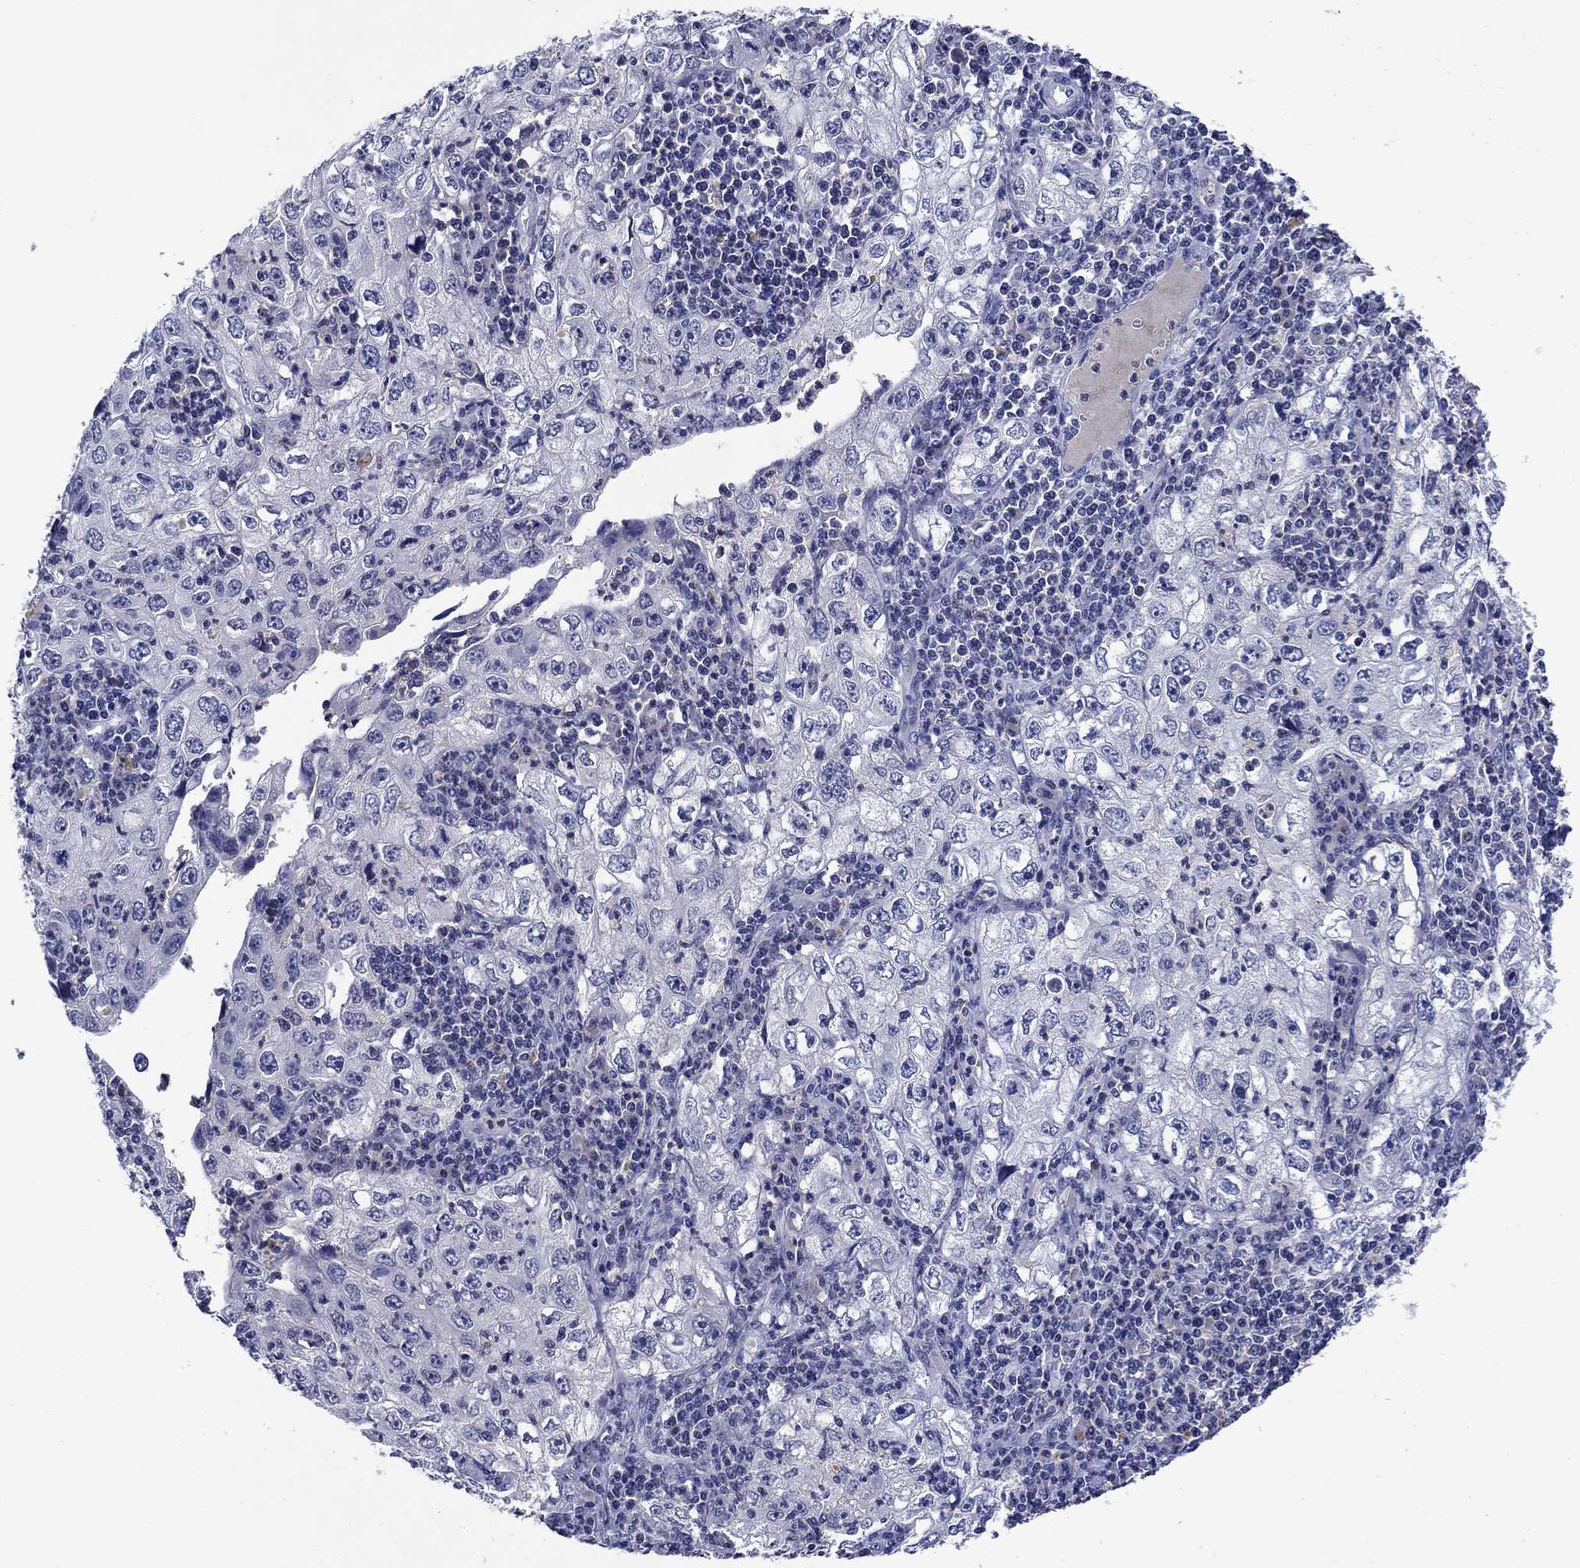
{"staining": {"intensity": "negative", "quantity": "none", "location": "none"}, "tissue": "cervical cancer", "cell_type": "Tumor cells", "image_type": "cancer", "snomed": [{"axis": "morphology", "description": "Squamous cell carcinoma, NOS"}, {"axis": "topography", "description": "Cervix"}], "caption": "High power microscopy image of an immunohistochemistry micrograph of cervical cancer (squamous cell carcinoma), revealing no significant staining in tumor cells. (Stains: DAB (3,3'-diaminobenzidine) immunohistochemistry with hematoxylin counter stain, Microscopy: brightfield microscopy at high magnification).", "gene": "STAB2", "patient": {"sex": "female", "age": 24}}